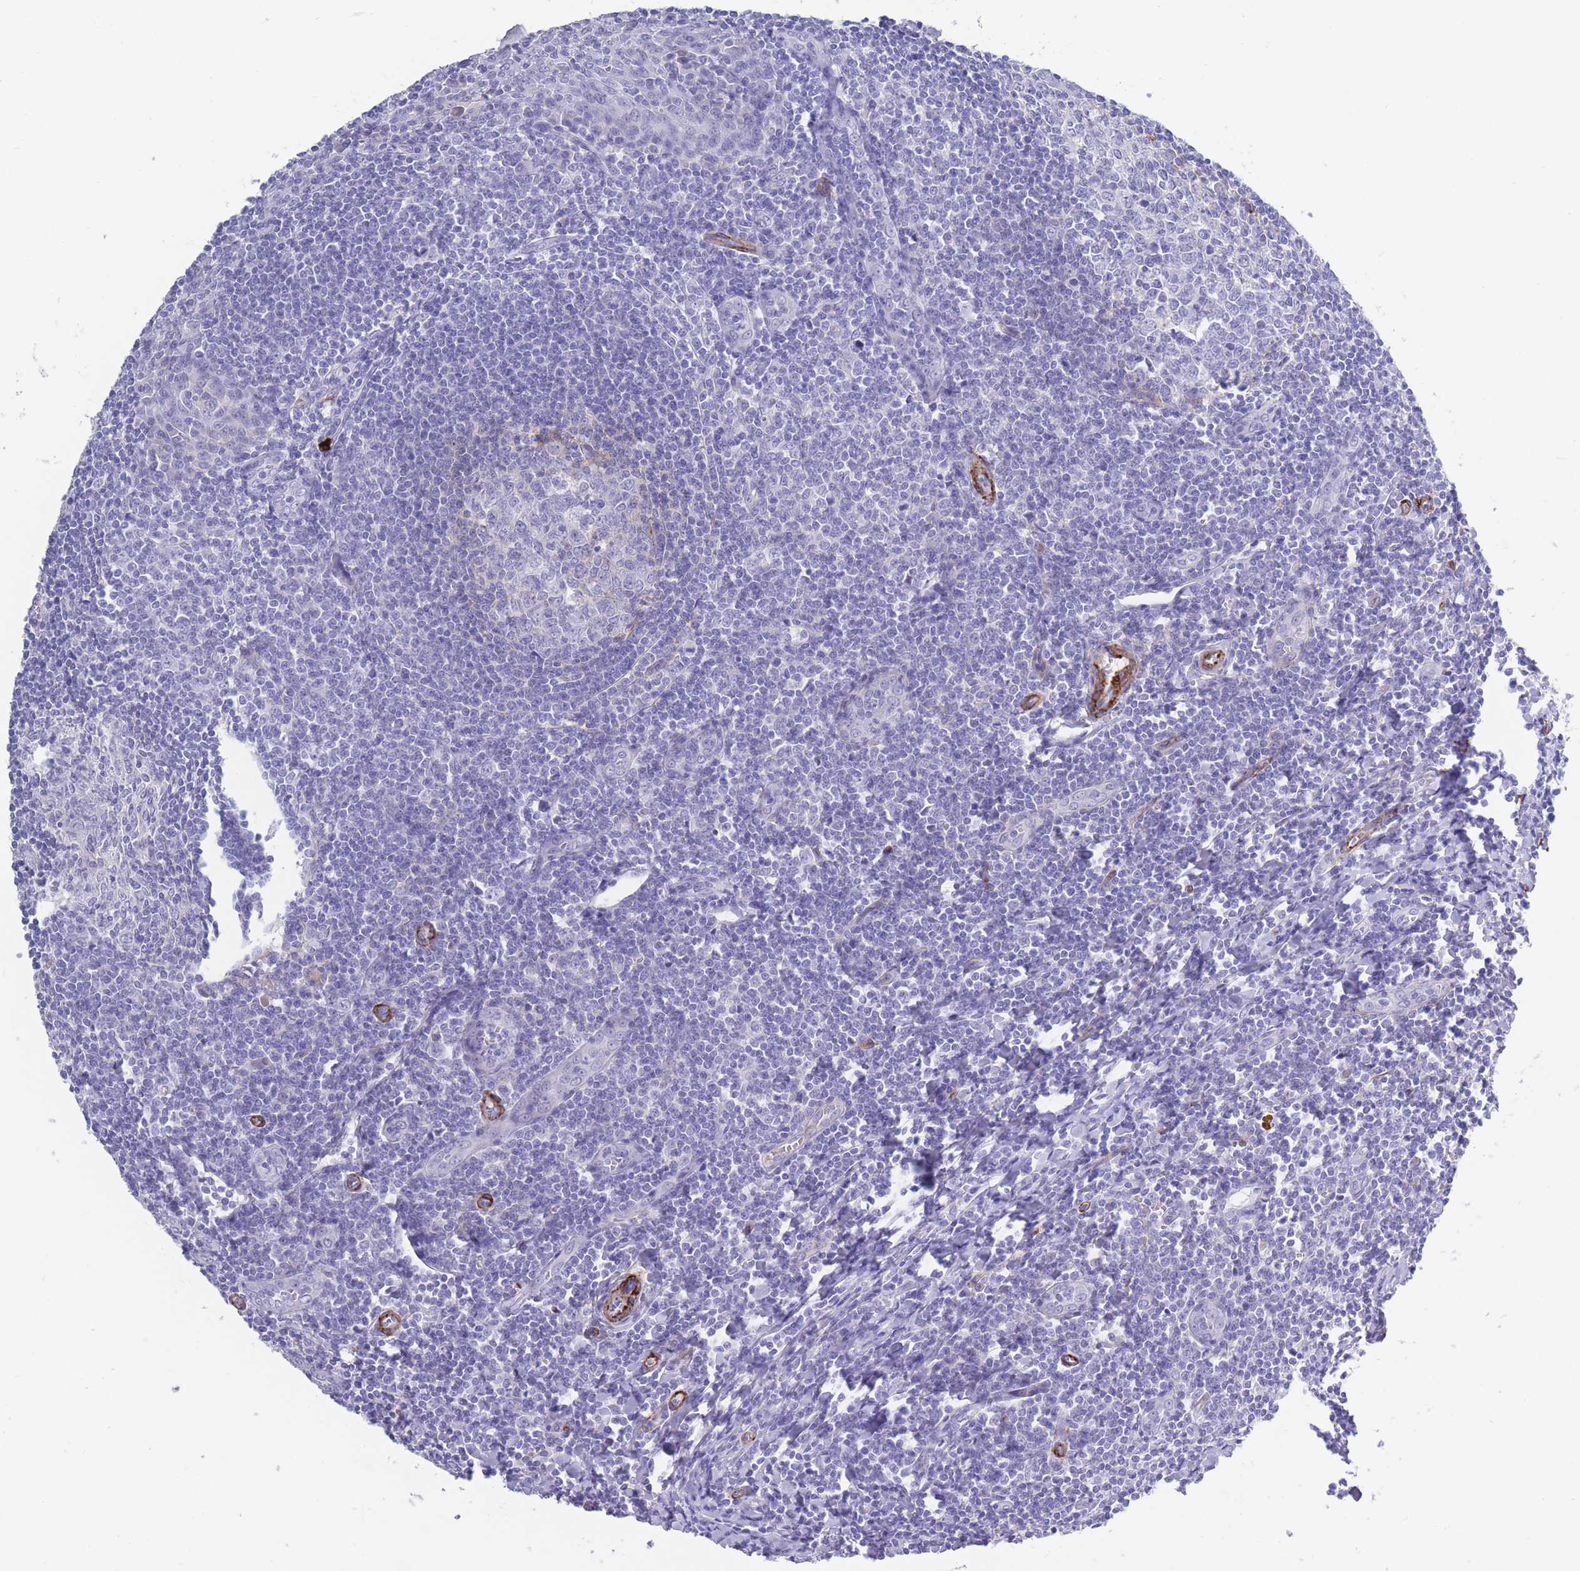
{"staining": {"intensity": "negative", "quantity": "none", "location": "none"}, "tissue": "tonsil", "cell_type": "Germinal center cells", "image_type": "normal", "snomed": [{"axis": "morphology", "description": "Normal tissue, NOS"}, {"axis": "topography", "description": "Tonsil"}], "caption": "This micrograph is of benign tonsil stained with immunohistochemistry (IHC) to label a protein in brown with the nuclei are counter-stained blue. There is no positivity in germinal center cells. (DAB immunohistochemistry with hematoxylin counter stain).", "gene": "DPYD", "patient": {"sex": "male", "age": 27}}